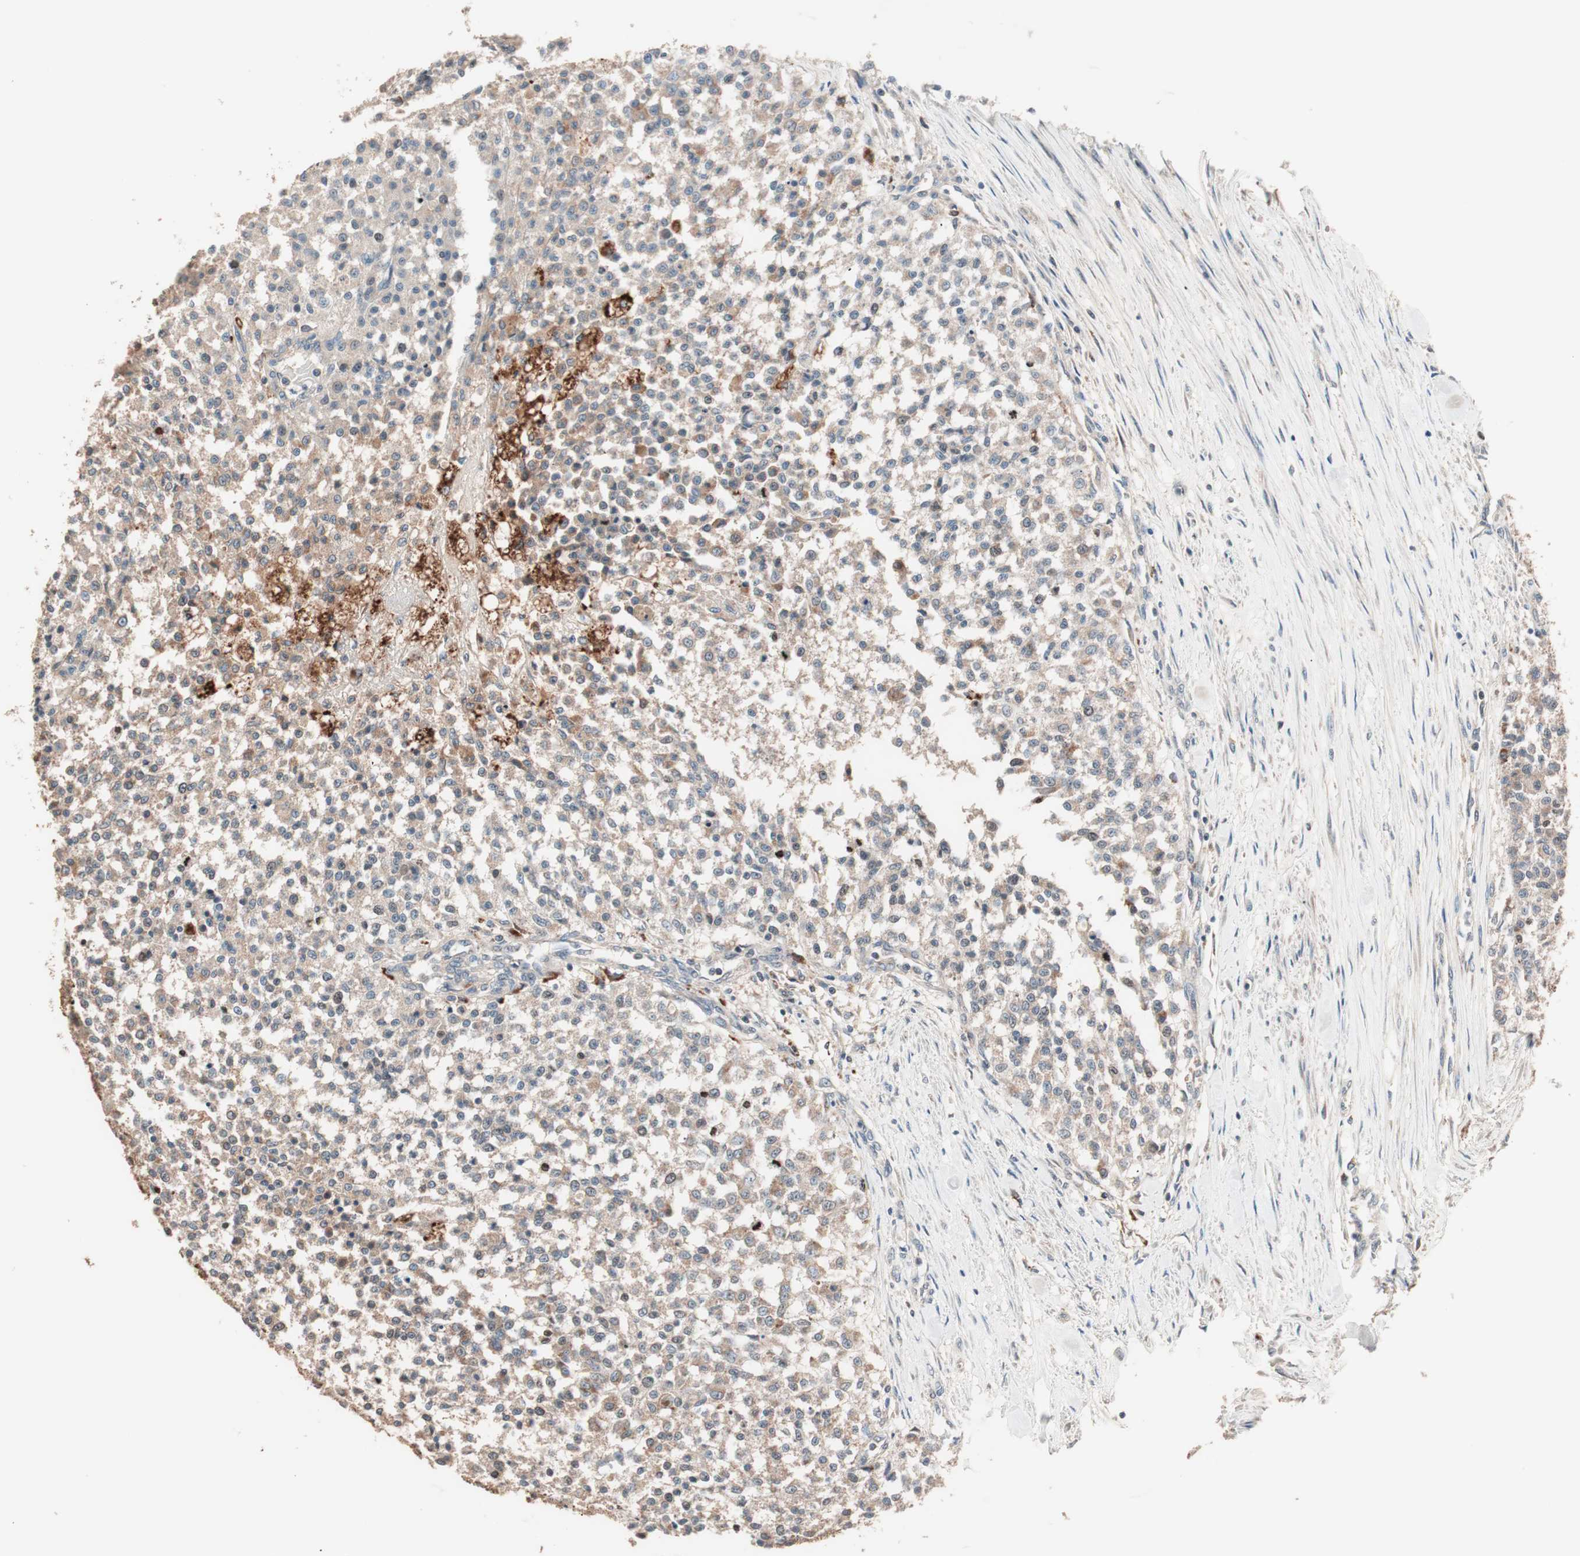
{"staining": {"intensity": "moderate", "quantity": ">75%", "location": "cytoplasmic/membranous"}, "tissue": "testis cancer", "cell_type": "Tumor cells", "image_type": "cancer", "snomed": [{"axis": "morphology", "description": "Seminoma, NOS"}, {"axis": "topography", "description": "Testis"}], "caption": "The histopathology image reveals immunohistochemical staining of testis cancer. There is moderate cytoplasmic/membranous expression is present in approximately >75% of tumor cells. (DAB (3,3'-diaminobenzidine) IHC with brightfield microscopy, high magnification).", "gene": "NFRKB", "patient": {"sex": "male", "age": 59}}